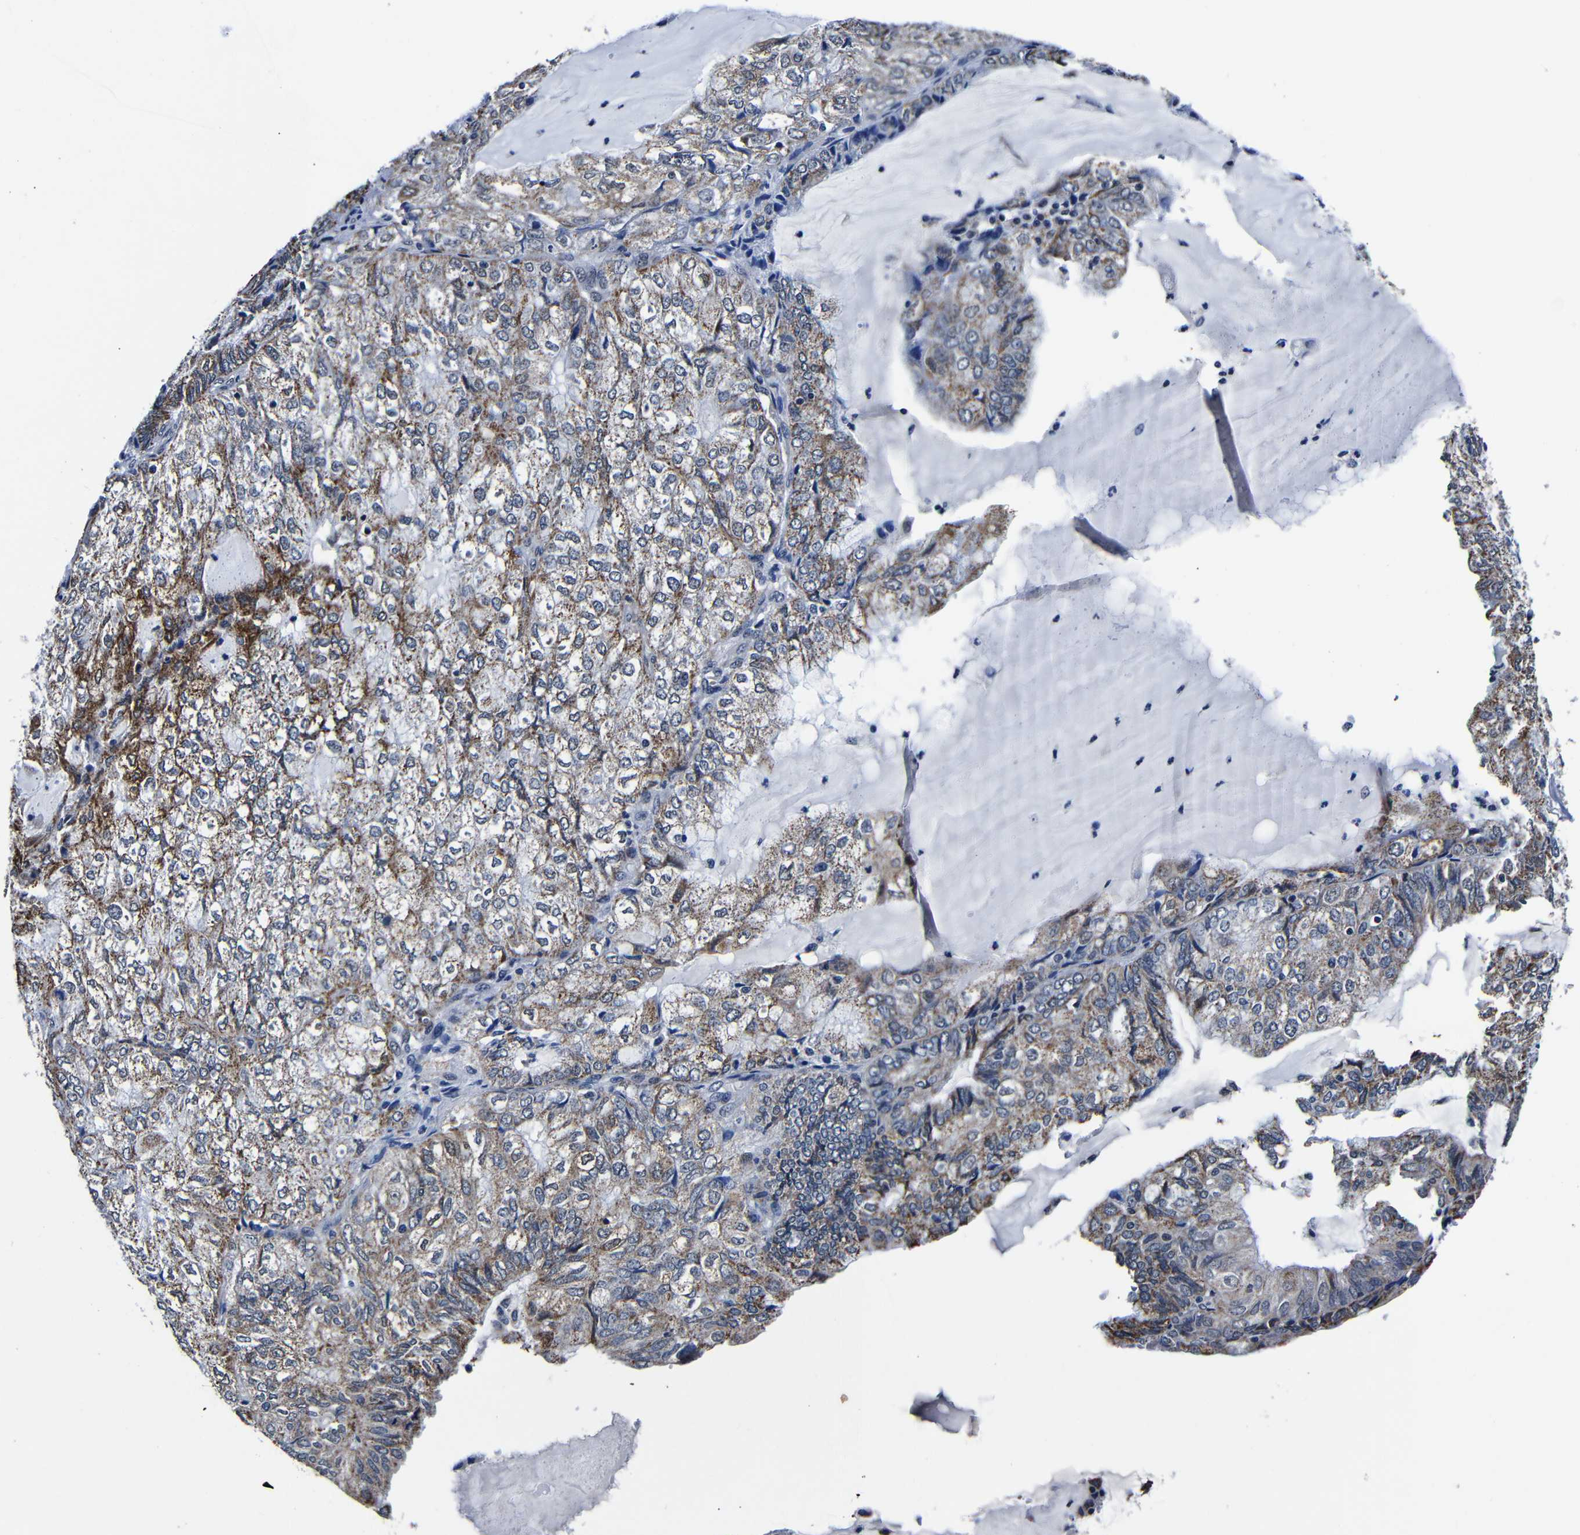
{"staining": {"intensity": "moderate", "quantity": ">75%", "location": "cytoplasmic/membranous"}, "tissue": "endometrial cancer", "cell_type": "Tumor cells", "image_type": "cancer", "snomed": [{"axis": "morphology", "description": "Adenocarcinoma, NOS"}, {"axis": "topography", "description": "Endometrium"}], "caption": "Adenocarcinoma (endometrial) tissue demonstrates moderate cytoplasmic/membranous expression in about >75% of tumor cells", "gene": "DEPP1", "patient": {"sex": "female", "age": 81}}